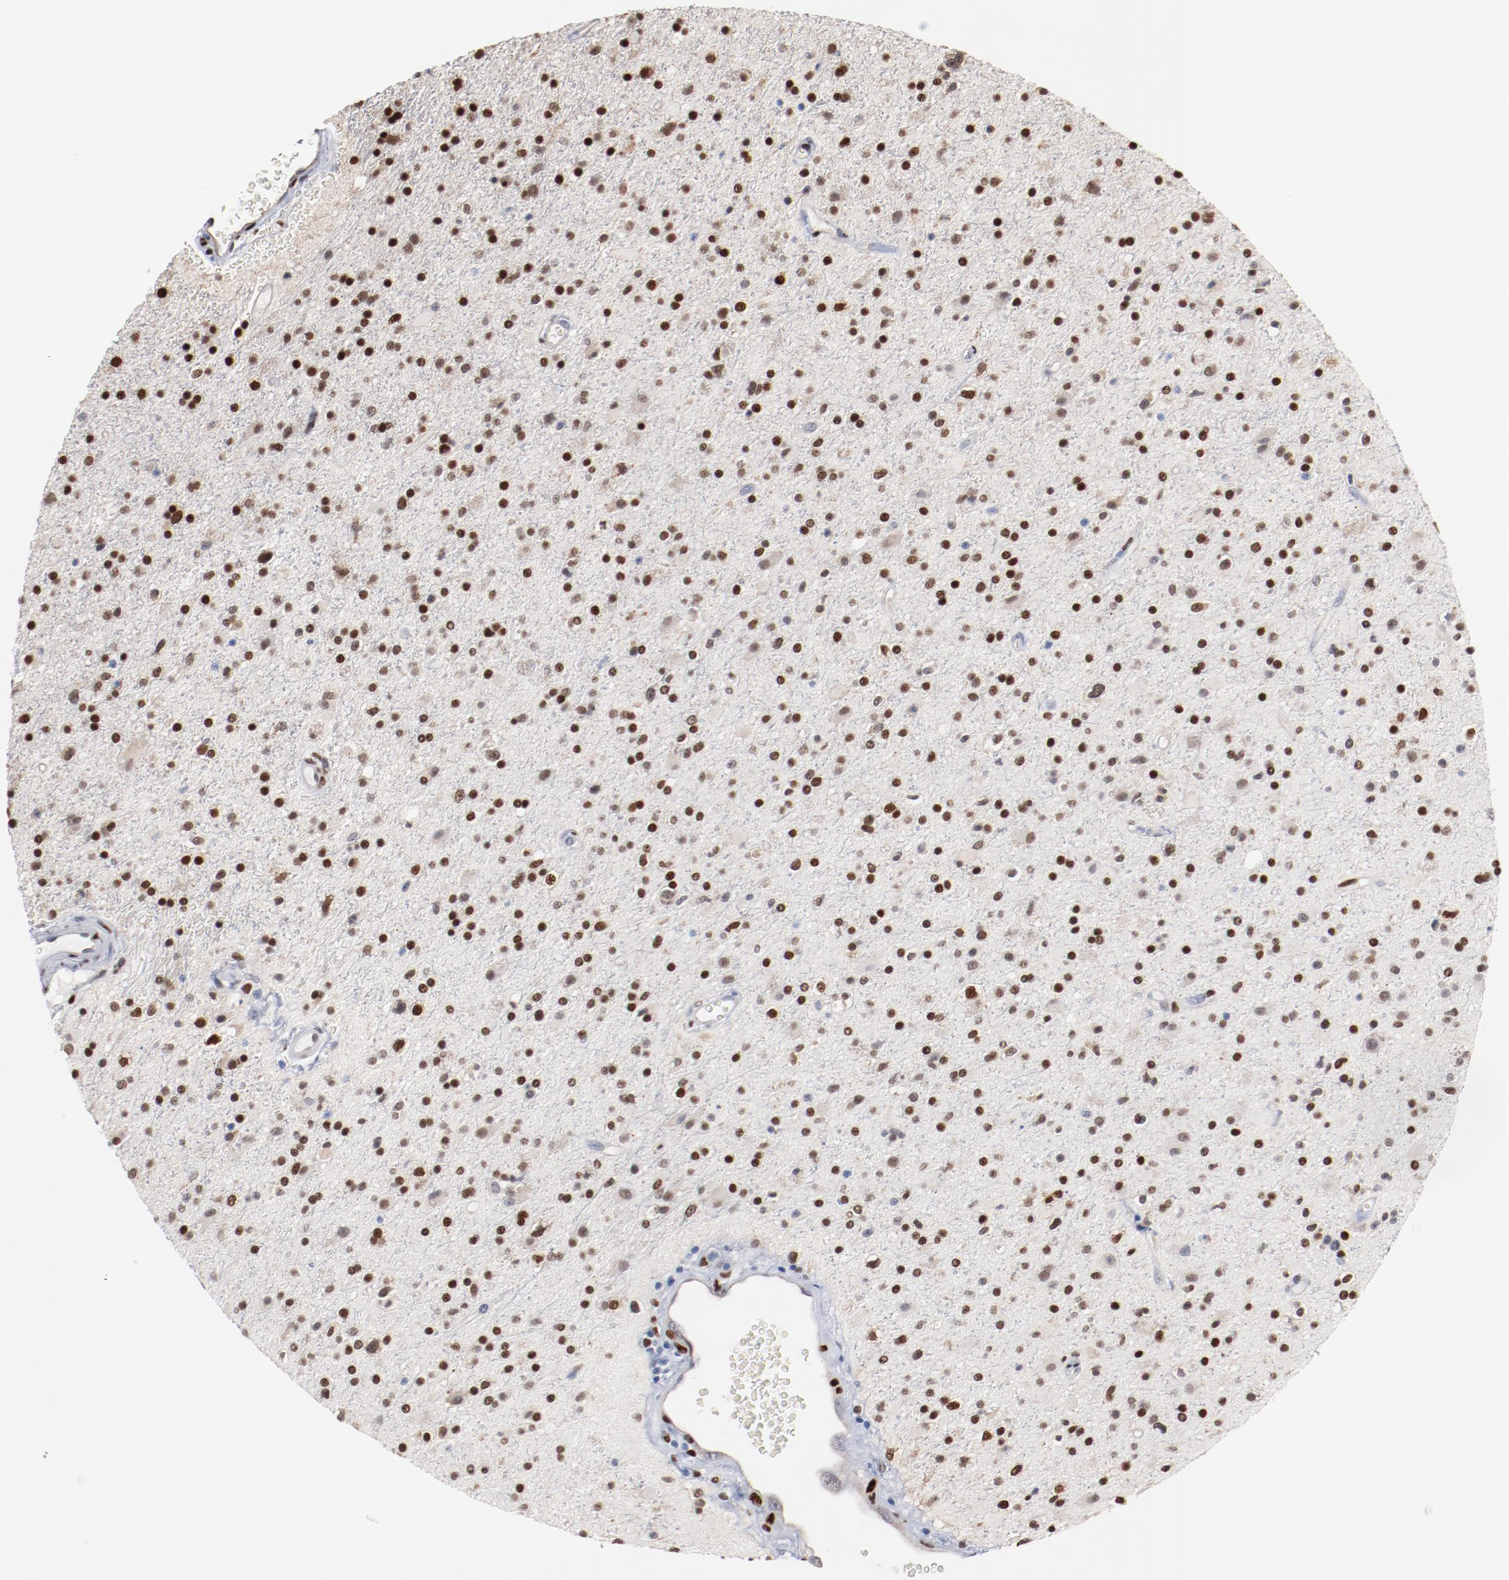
{"staining": {"intensity": "moderate", "quantity": ">75%", "location": "nuclear"}, "tissue": "glioma", "cell_type": "Tumor cells", "image_type": "cancer", "snomed": [{"axis": "morphology", "description": "Glioma, malignant, High grade"}, {"axis": "topography", "description": "Brain"}], "caption": "A brown stain highlights moderate nuclear staining of a protein in malignant high-grade glioma tumor cells.", "gene": "ZEB2", "patient": {"sex": "male", "age": 33}}